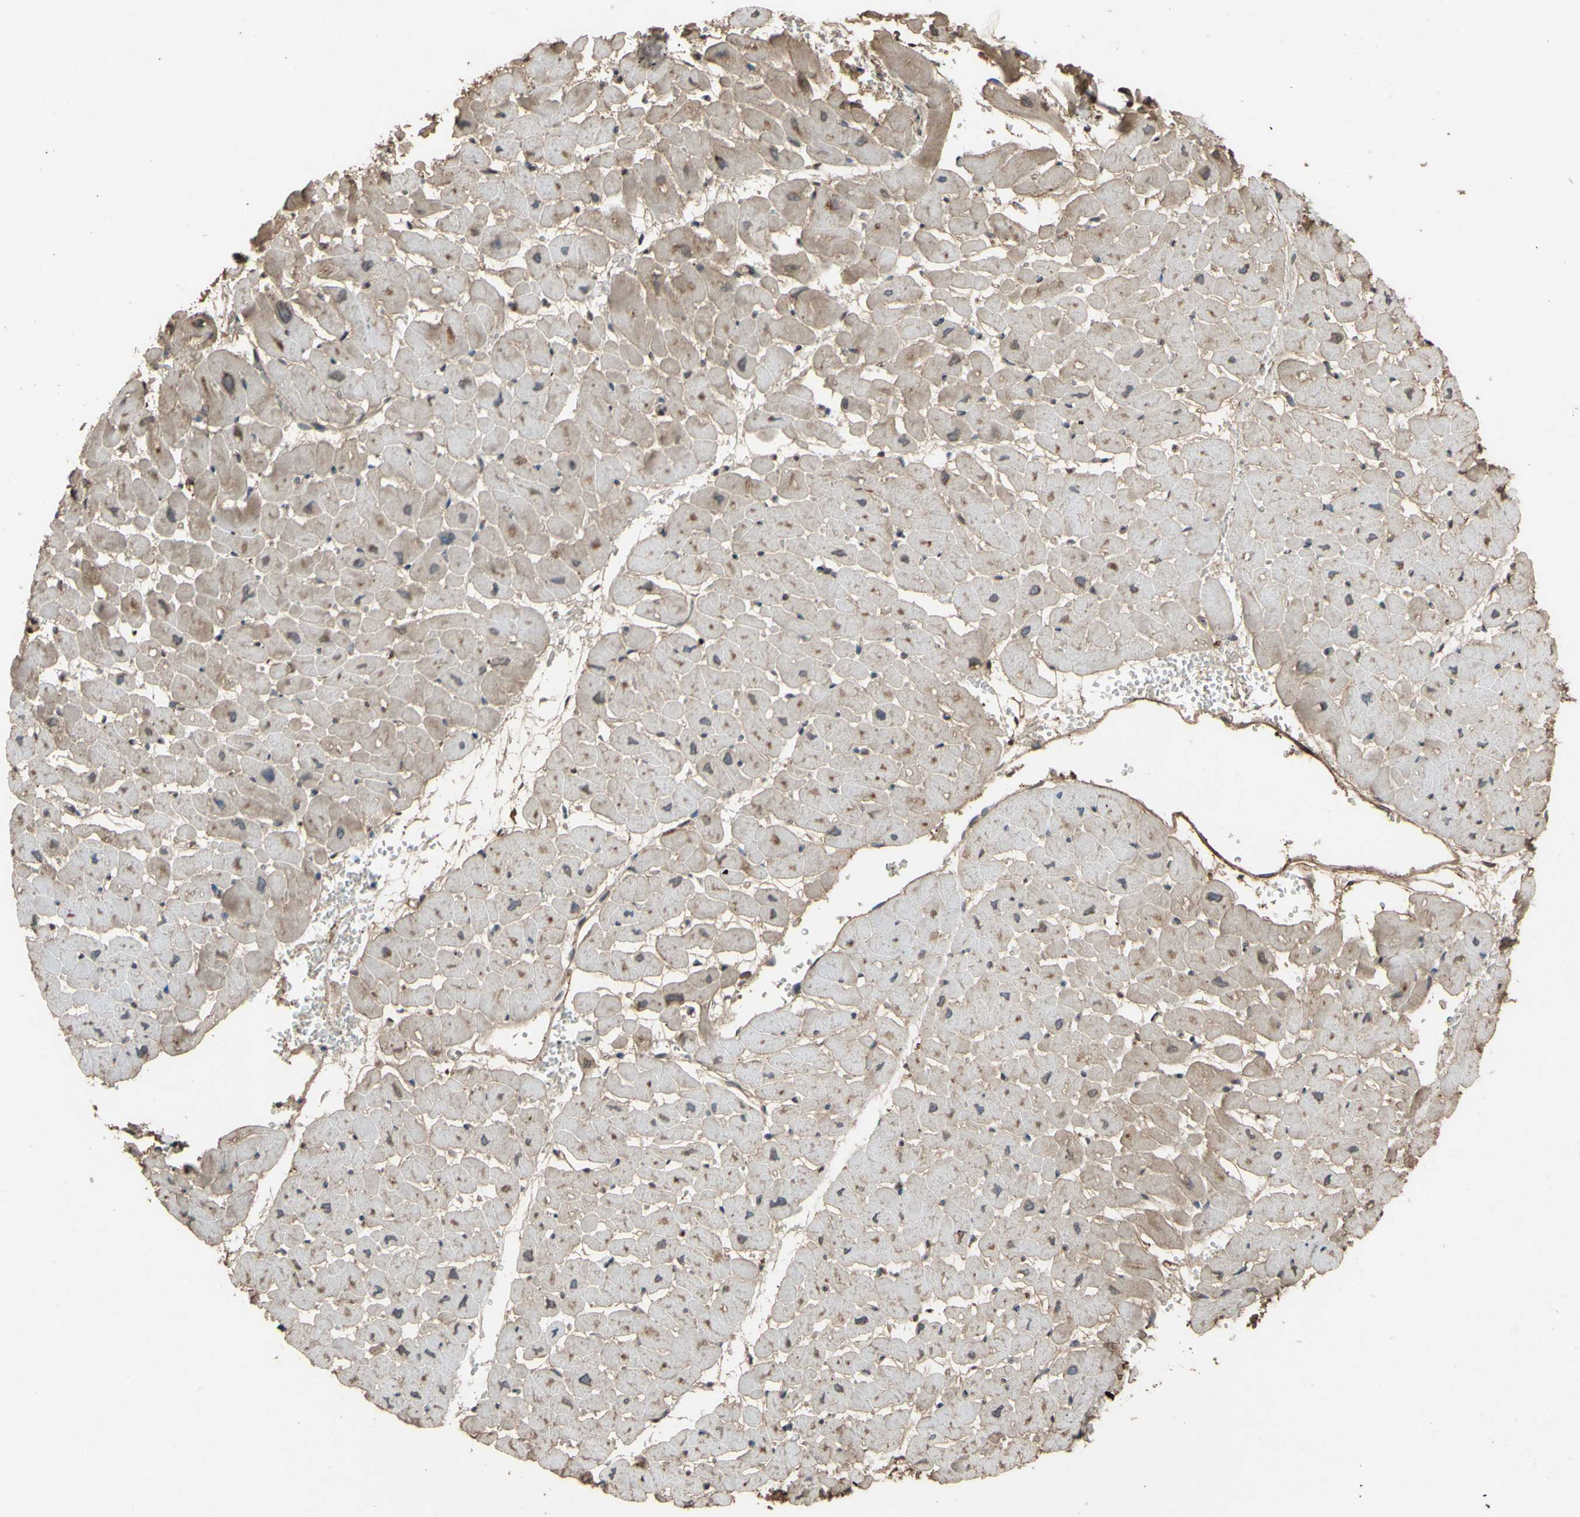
{"staining": {"intensity": "weak", "quantity": ">75%", "location": "cytoplasmic/membranous"}, "tissue": "heart muscle", "cell_type": "Cardiomyocytes", "image_type": "normal", "snomed": [{"axis": "morphology", "description": "Normal tissue, NOS"}, {"axis": "topography", "description": "Heart"}], "caption": "A brown stain labels weak cytoplasmic/membranous staining of a protein in cardiomyocytes of benign human heart muscle.", "gene": "PTGDS", "patient": {"sex": "male", "age": 45}}